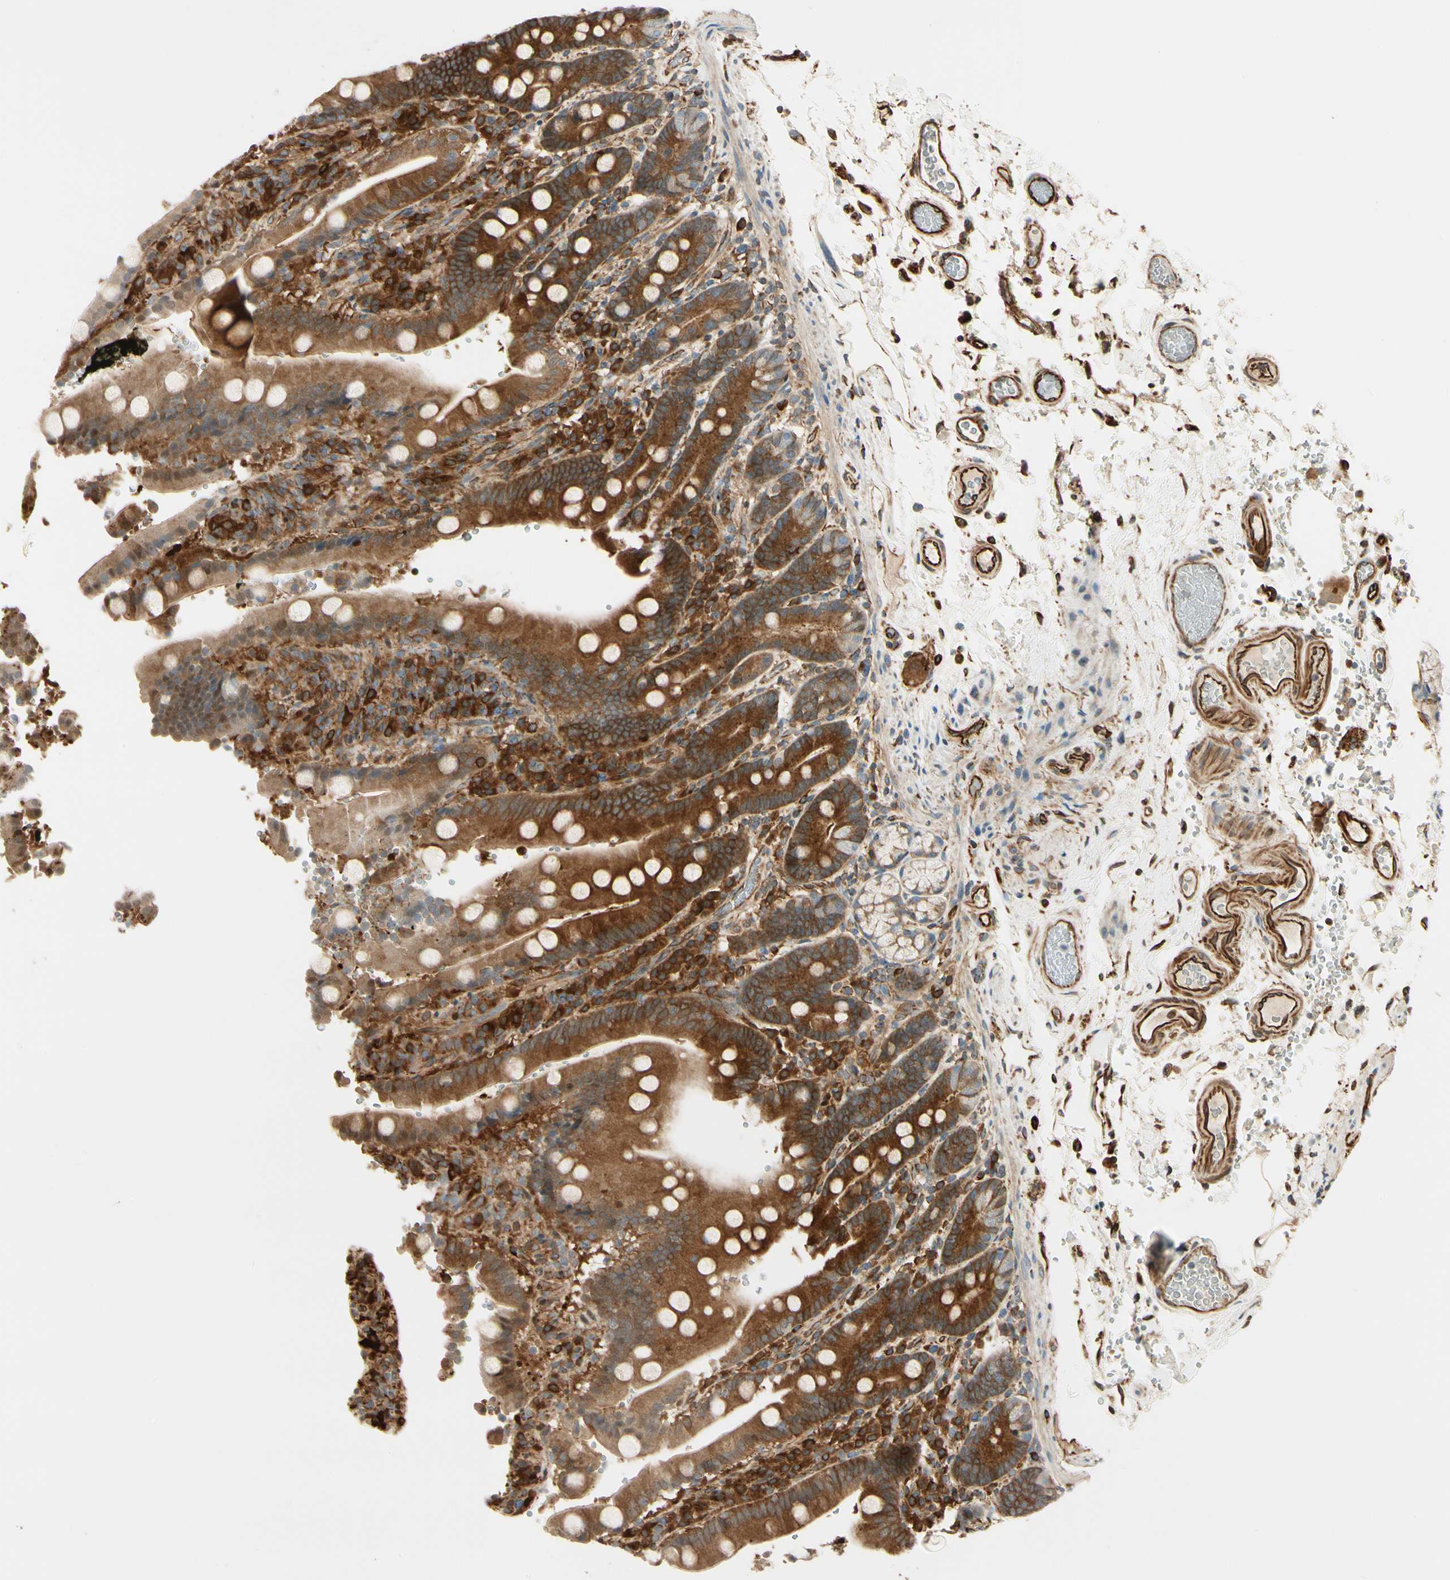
{"staining": {"intensity": "strong", "quantity": ">75%", "location": "cytoplasmic/membranous"}, "tissue": "duodenum", "cell_type": "Glandular cells", "image_type": "normal", "snomed": [{"axis": "morphology", "description": "Normal tissue, NOS"}, {"axis": "topography", "description": "Small intestine, NOS"}], "caption": "Protein positivity by immunohistochemistry (IHC) exhibits strong cytoplasmic/membranous positivity in approximately >75% of glandular cells in benign duodenum. The staining was performed using DAB, with brown indicating positive protein expression. Nuclei are stained blue with hematoxylin.", "gene": "FTH1", "patient": {"sex": "female", "age": 71}}